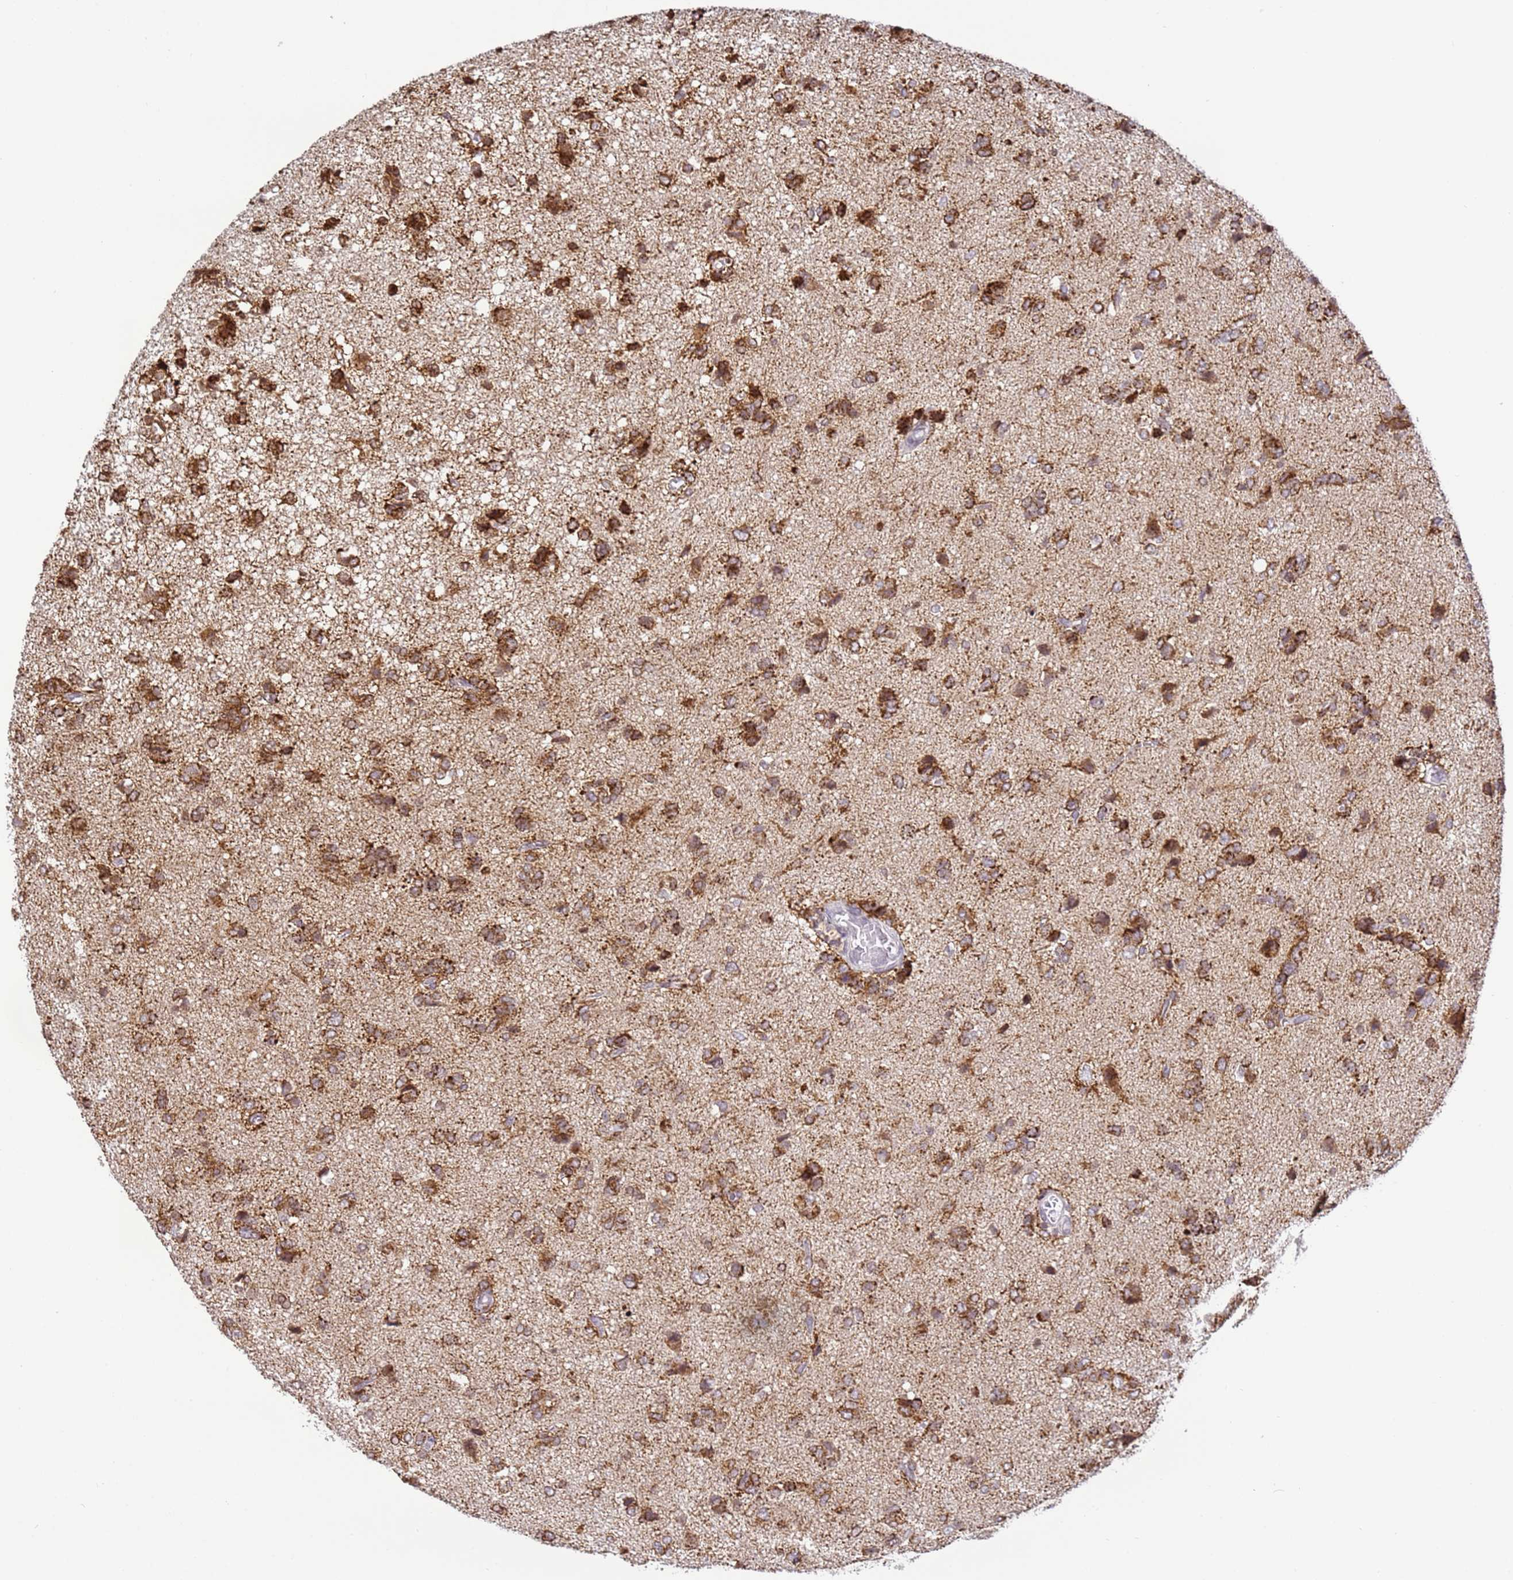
{"staining": {"intensity": "strong", "quantity": ">75%", "location": "cytoplasmic/membranous"}, "tissue": "glioma", "cell_type": "Tumor cells", "image_type": "cancer", "snomed": [{"axis": "morphology", "description": "Glioma, malignant, High grade"}, {"axis": "topography", "description": "Brain"}], "caption": "Immunohistochemical staining of human malignant high-grade glioma displays high levels of strong cytoplasmic/membranous positivity in approximately >75% of tumor cells.", "gene": "HSPE1", "patient": {"sex": "female", "age": 59}}